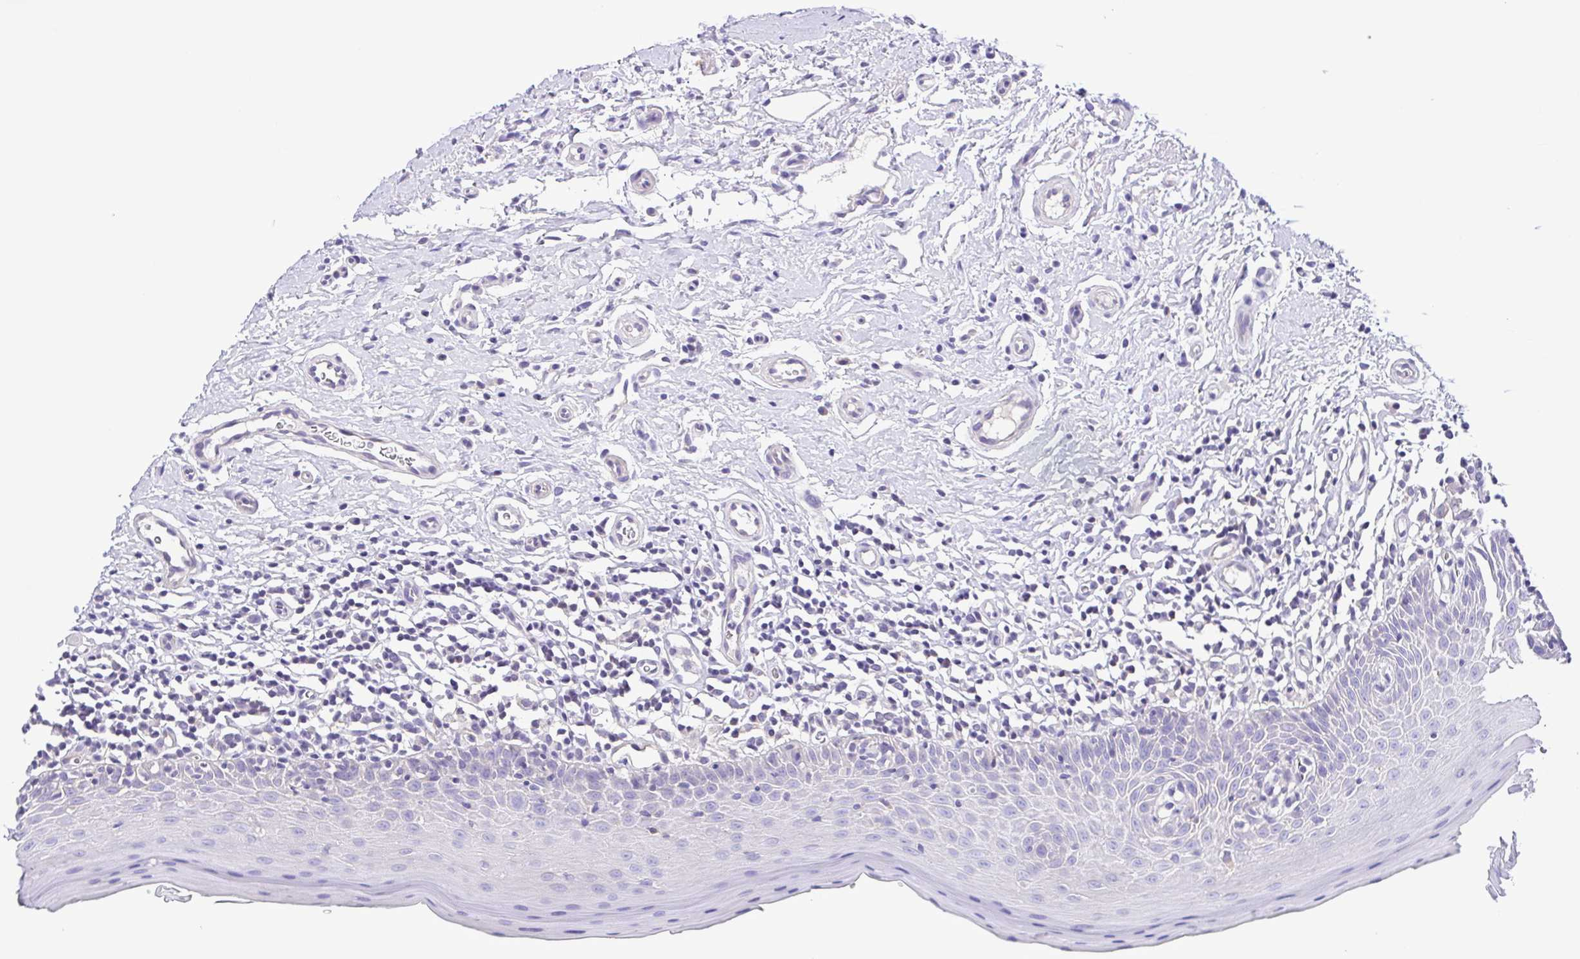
{"staining": {"intensity": "negative", "quantity": "none", "location": "none"}, "tissue": "oral mucosa", "cell_type": "Squamous epithelial cells", "image_type": "normal", "snomed": [{"axis": "morphology", "description": "Normal tissue, NOS"}, {"axis": "topography", "description": "Oral tissue"}, {"axis": "topography", "description": "Tounge, NOS"}], "caption": "Immunohistochemical staining of normal human oral mucosa displays no significant staining in squamous epithelial cells.", "gene": "ISM2", "patient": {"sex": "female", "age": 58}}